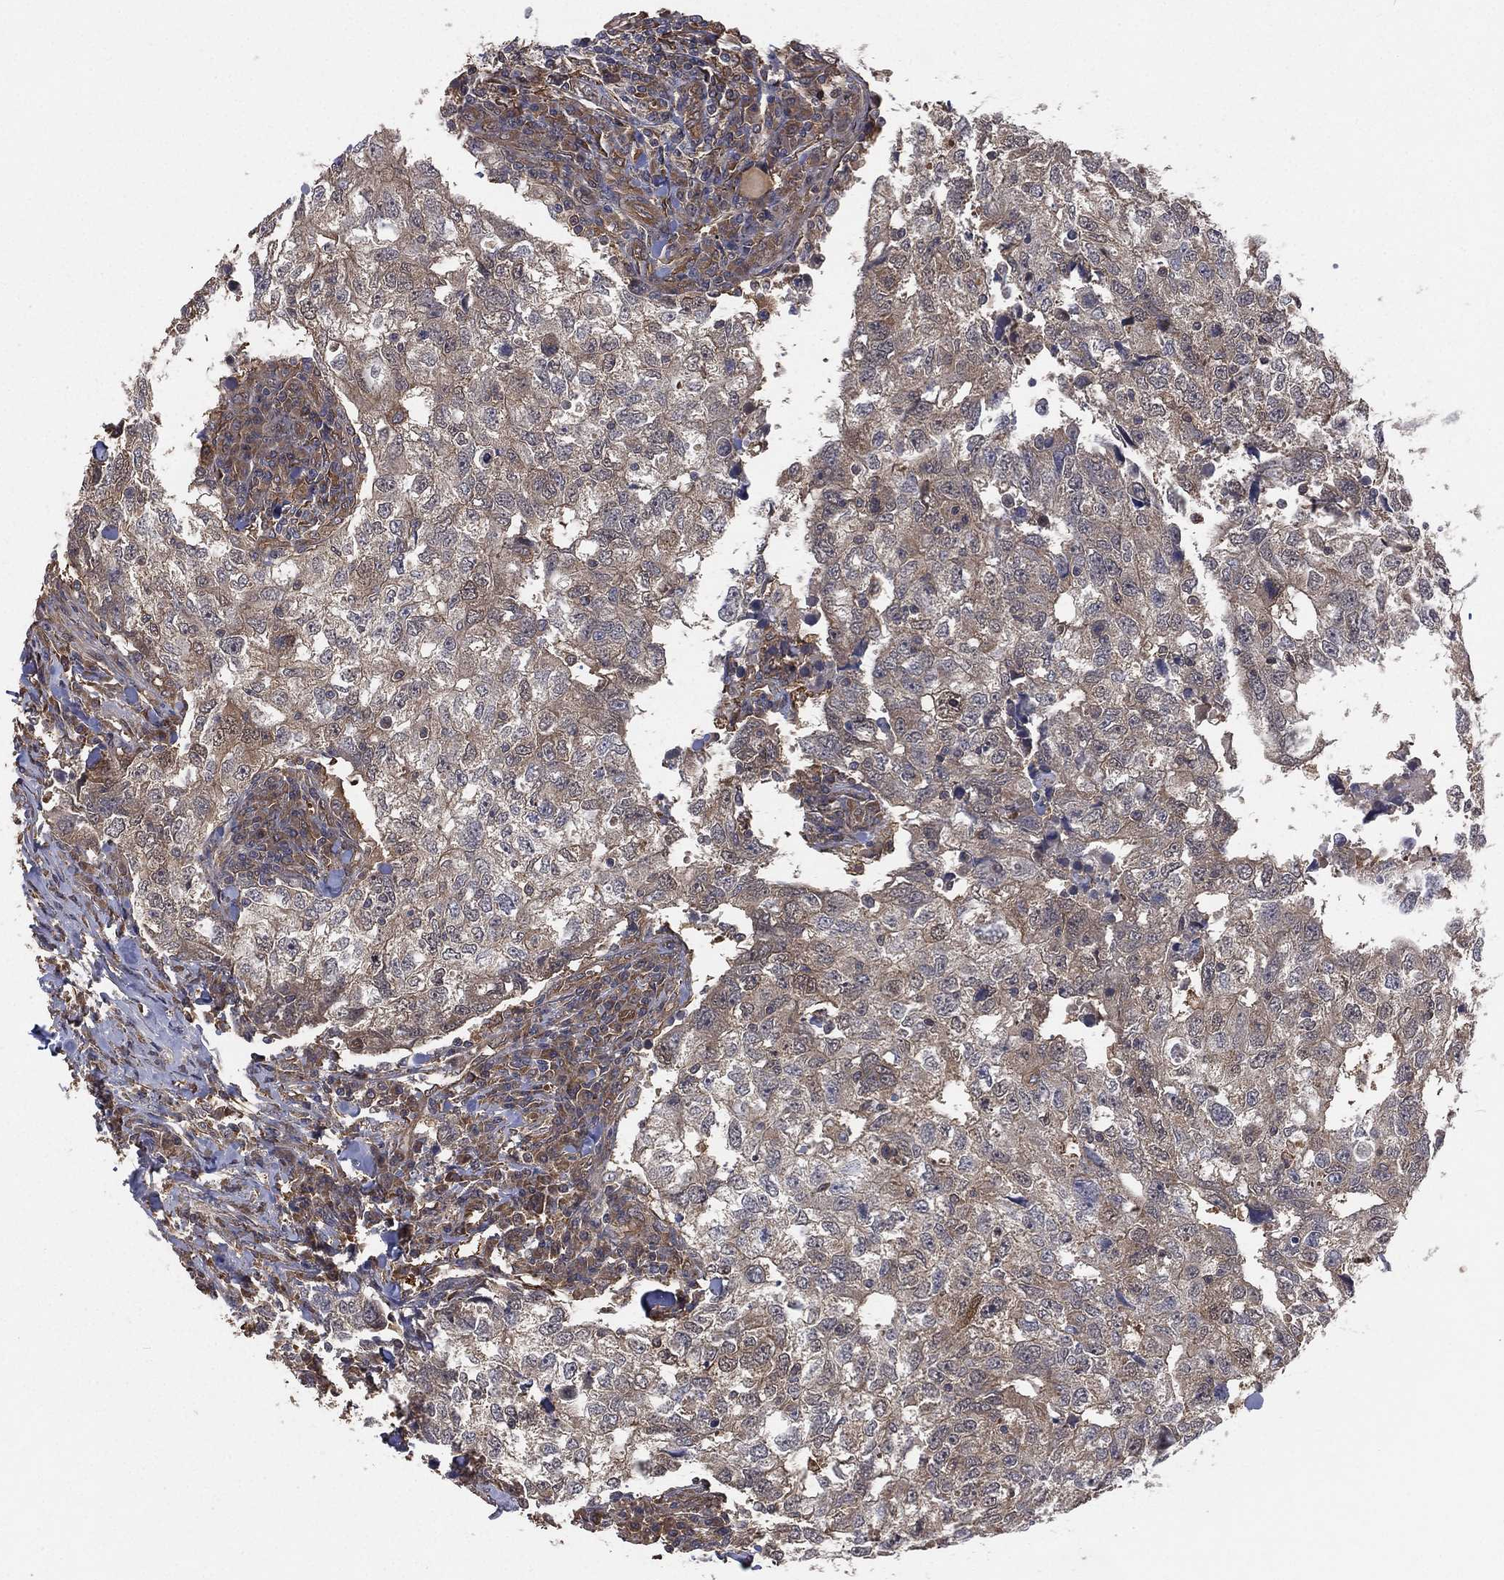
{"staining": {"intensity": "moderate", "quantity": "25%-75%", "location": "cytoplasmic/membranous"}, "tissue": "breast cancer", "cell_type": "Tumor cells", "image_type": "cancer", "snomed": [{"axis": "morphology", "description": "Duct carcinoma"}, {"axis": "topography", "description": "Breast"}], "caption": "Protein expression analysis of human breast cancer (infiltrating ductal carcinoma) reveals moderate cytoplasmic/membranous positivity in about 25%-75% of tumor cells.", "gene": "PSMG4", "patient": {"sex": "female", "age": 30}}